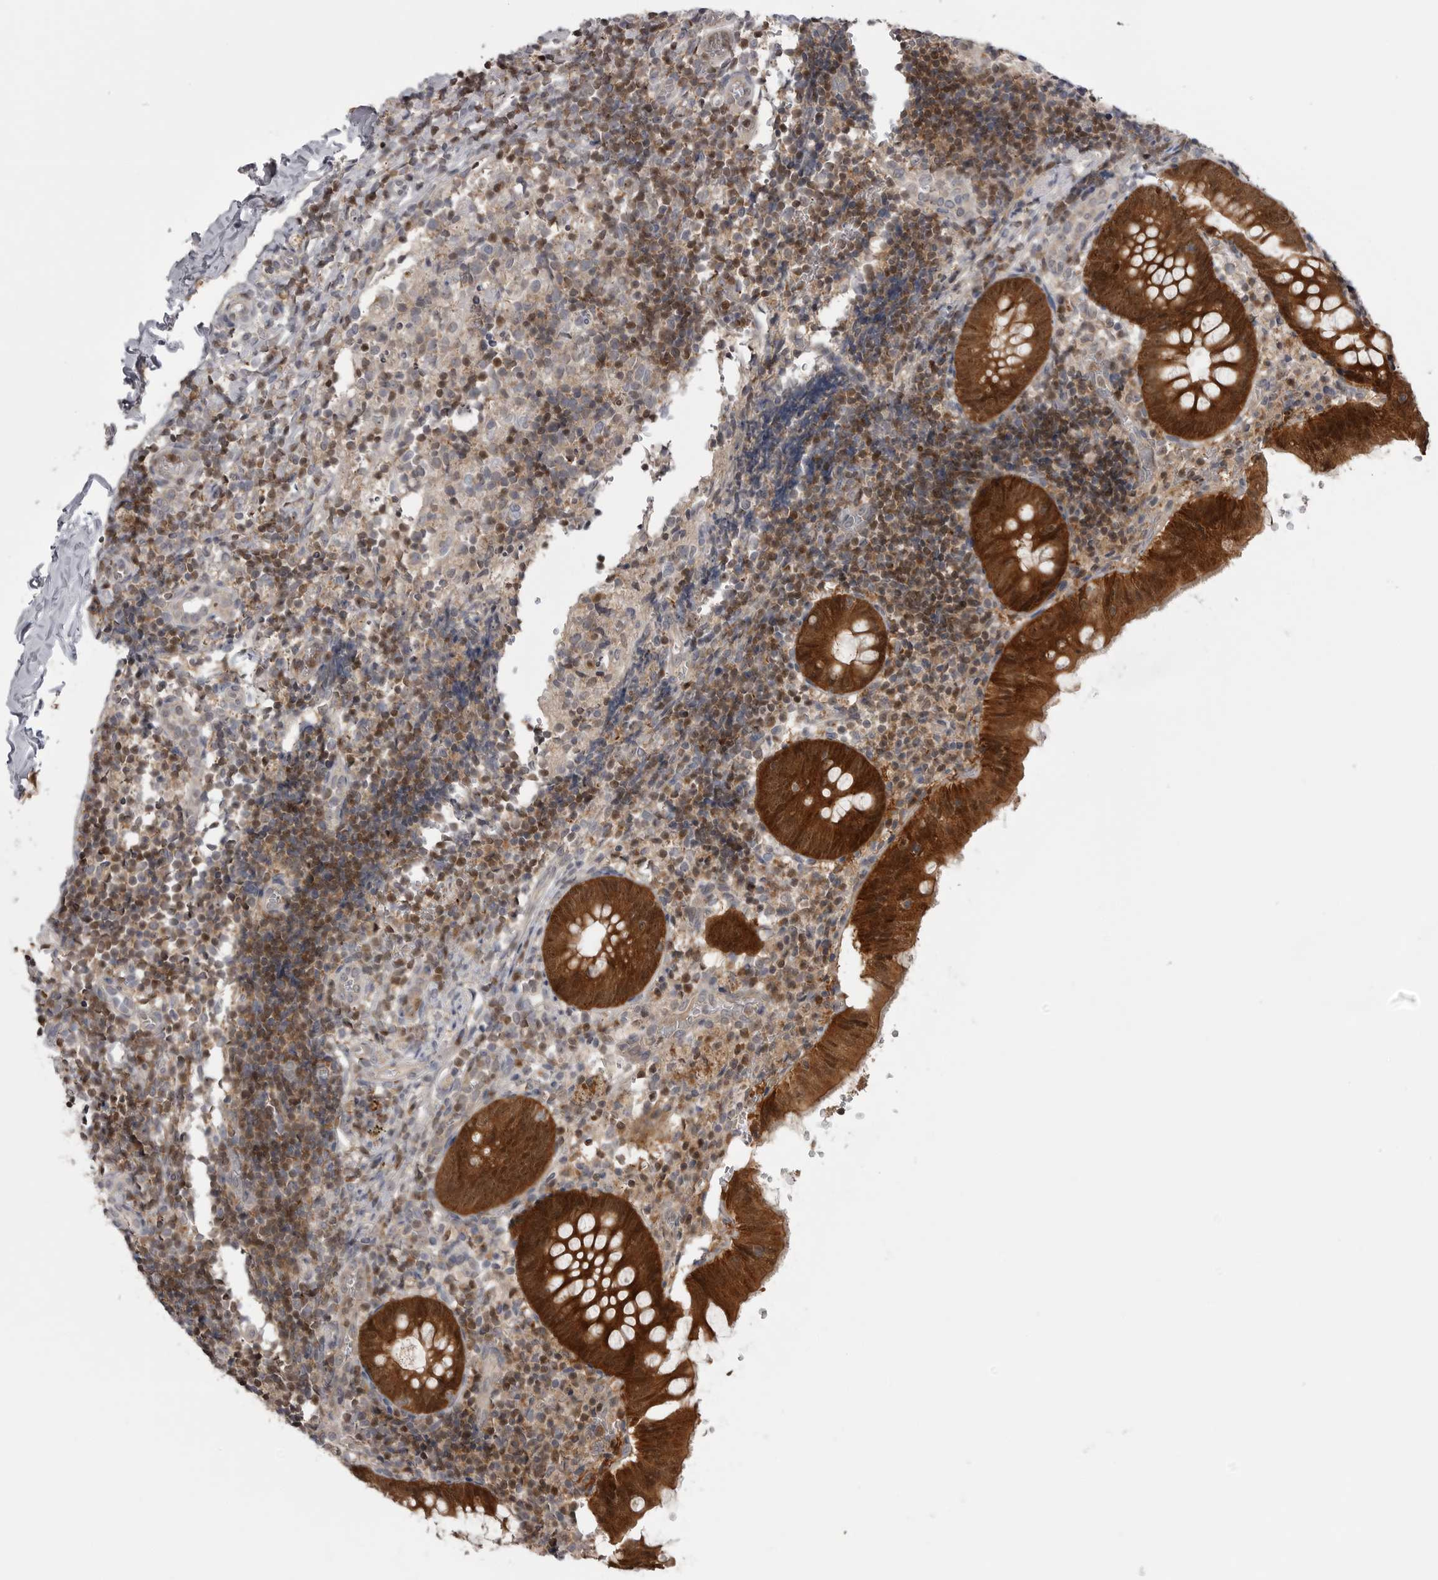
{"staining": {"intensity": "strong", "quantity": ">75%", "location": "cytoplasmic/membranous,nuclear"}, "tissue": "appendix", "cell_type": "Glandular cells", "image_type": "normal", "snomed": [{"axis": "morphology", "description": "Normal tissue, NOS"}, {"axis": "topography", "description": "Appendix"}], "caption": "A brown stain highlights strong cytoplasmic/membranous,nuclear expression of a protein in glandular cells of benign human appendix.", "gene": "MAPK13", "patient": {"sex": "male", "age": 8}}